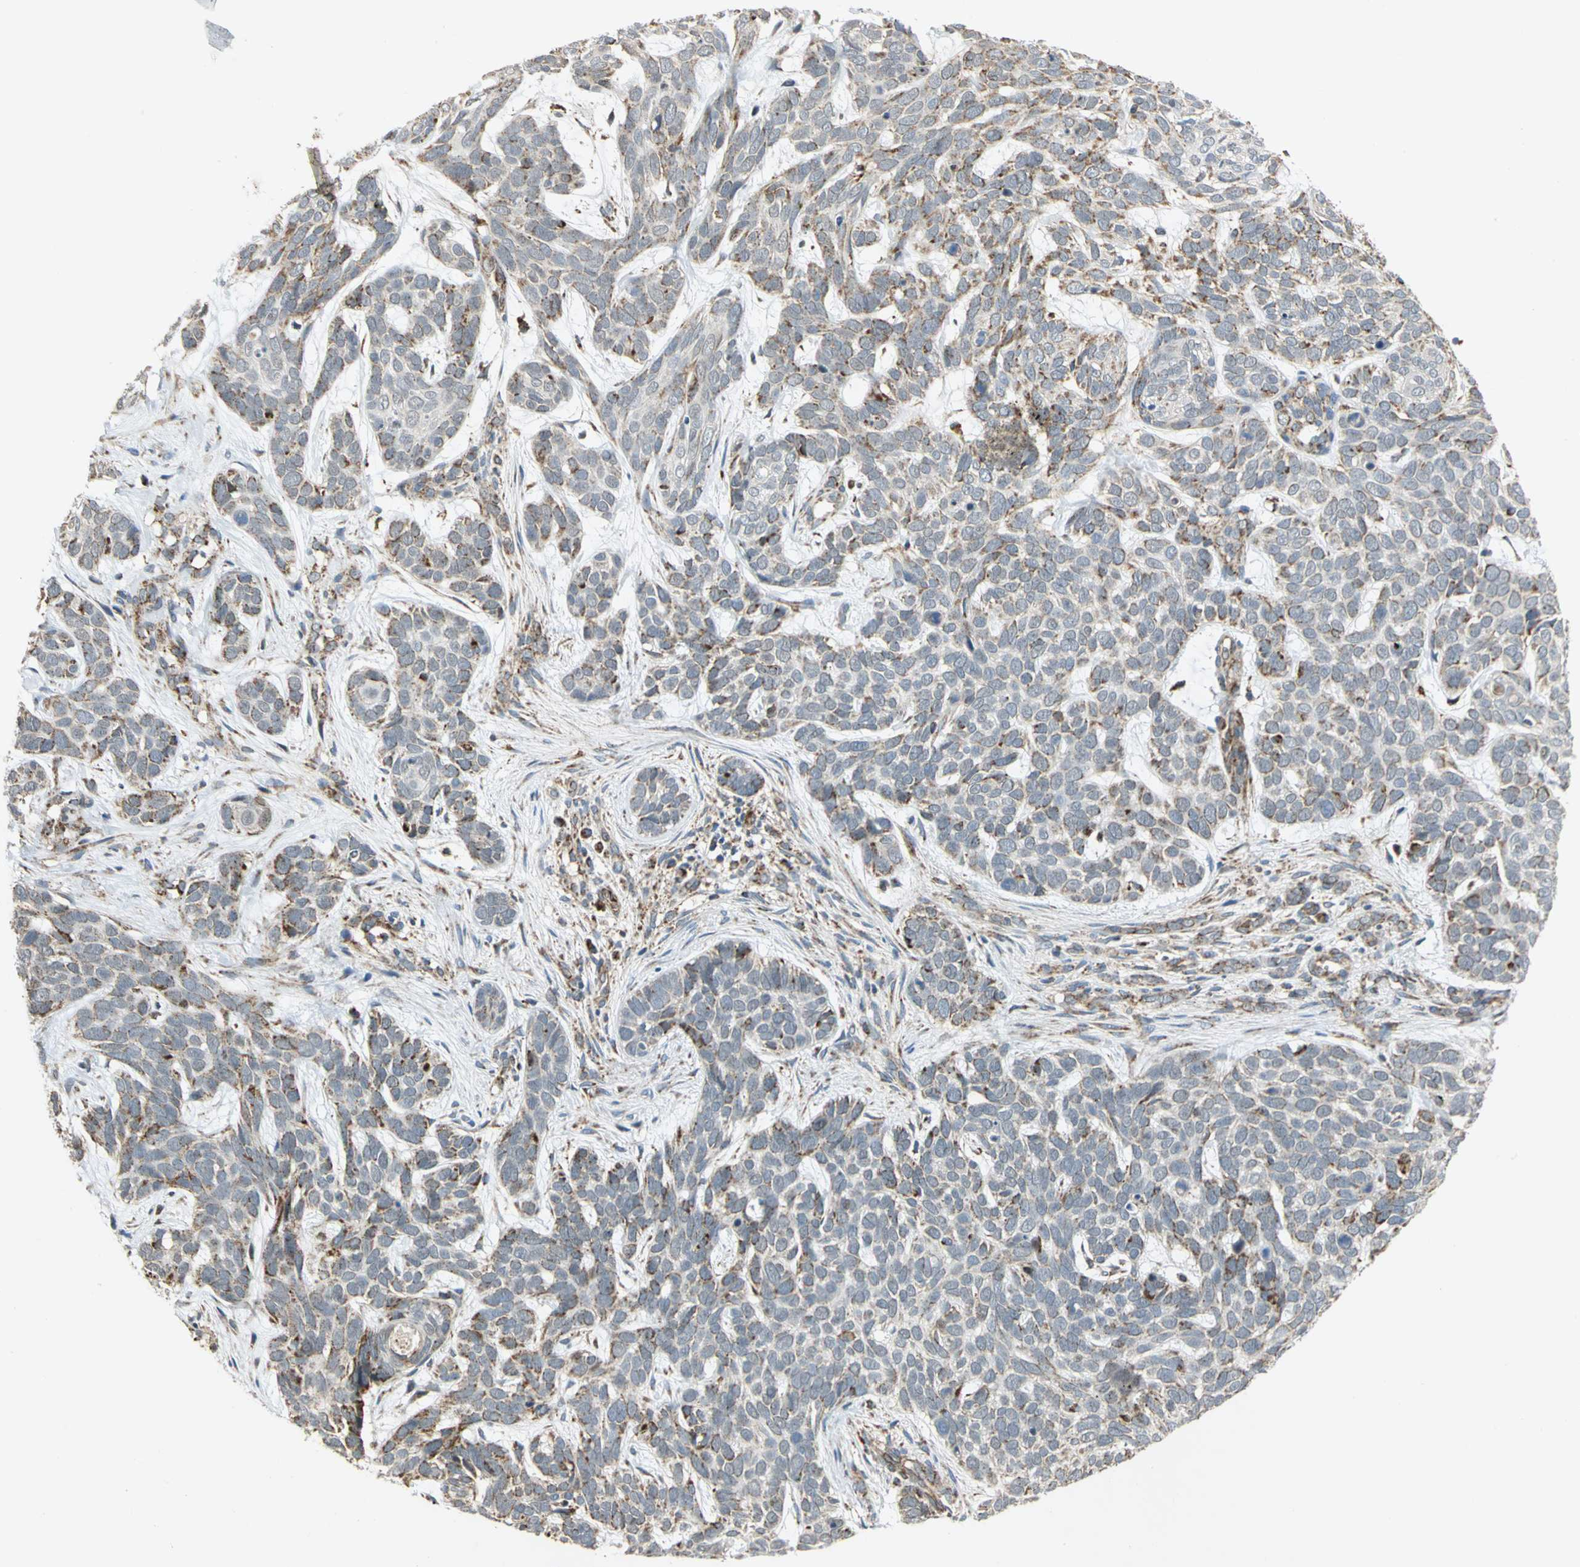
{"staining": {"intensity": "weak", "quantity": ">75%", "location": "cytoplasmic/membranous"}, "tissue": "skin cancer", "cell_type": "Tumor cells", "image_type": "cancer", "snomed": [{"axis": "morphology", "description": "Basal cell carcinoma"}, {"axis": "topography", "description": "Skin"}], "caption": "Protein staining of skin basal cell carcinoma tissue reveals weak cytoplasmic/membranous staining in about >75% of tumor cells.", "gene": "MRPS22", "patient": {"sex": "male", "age": 87}}